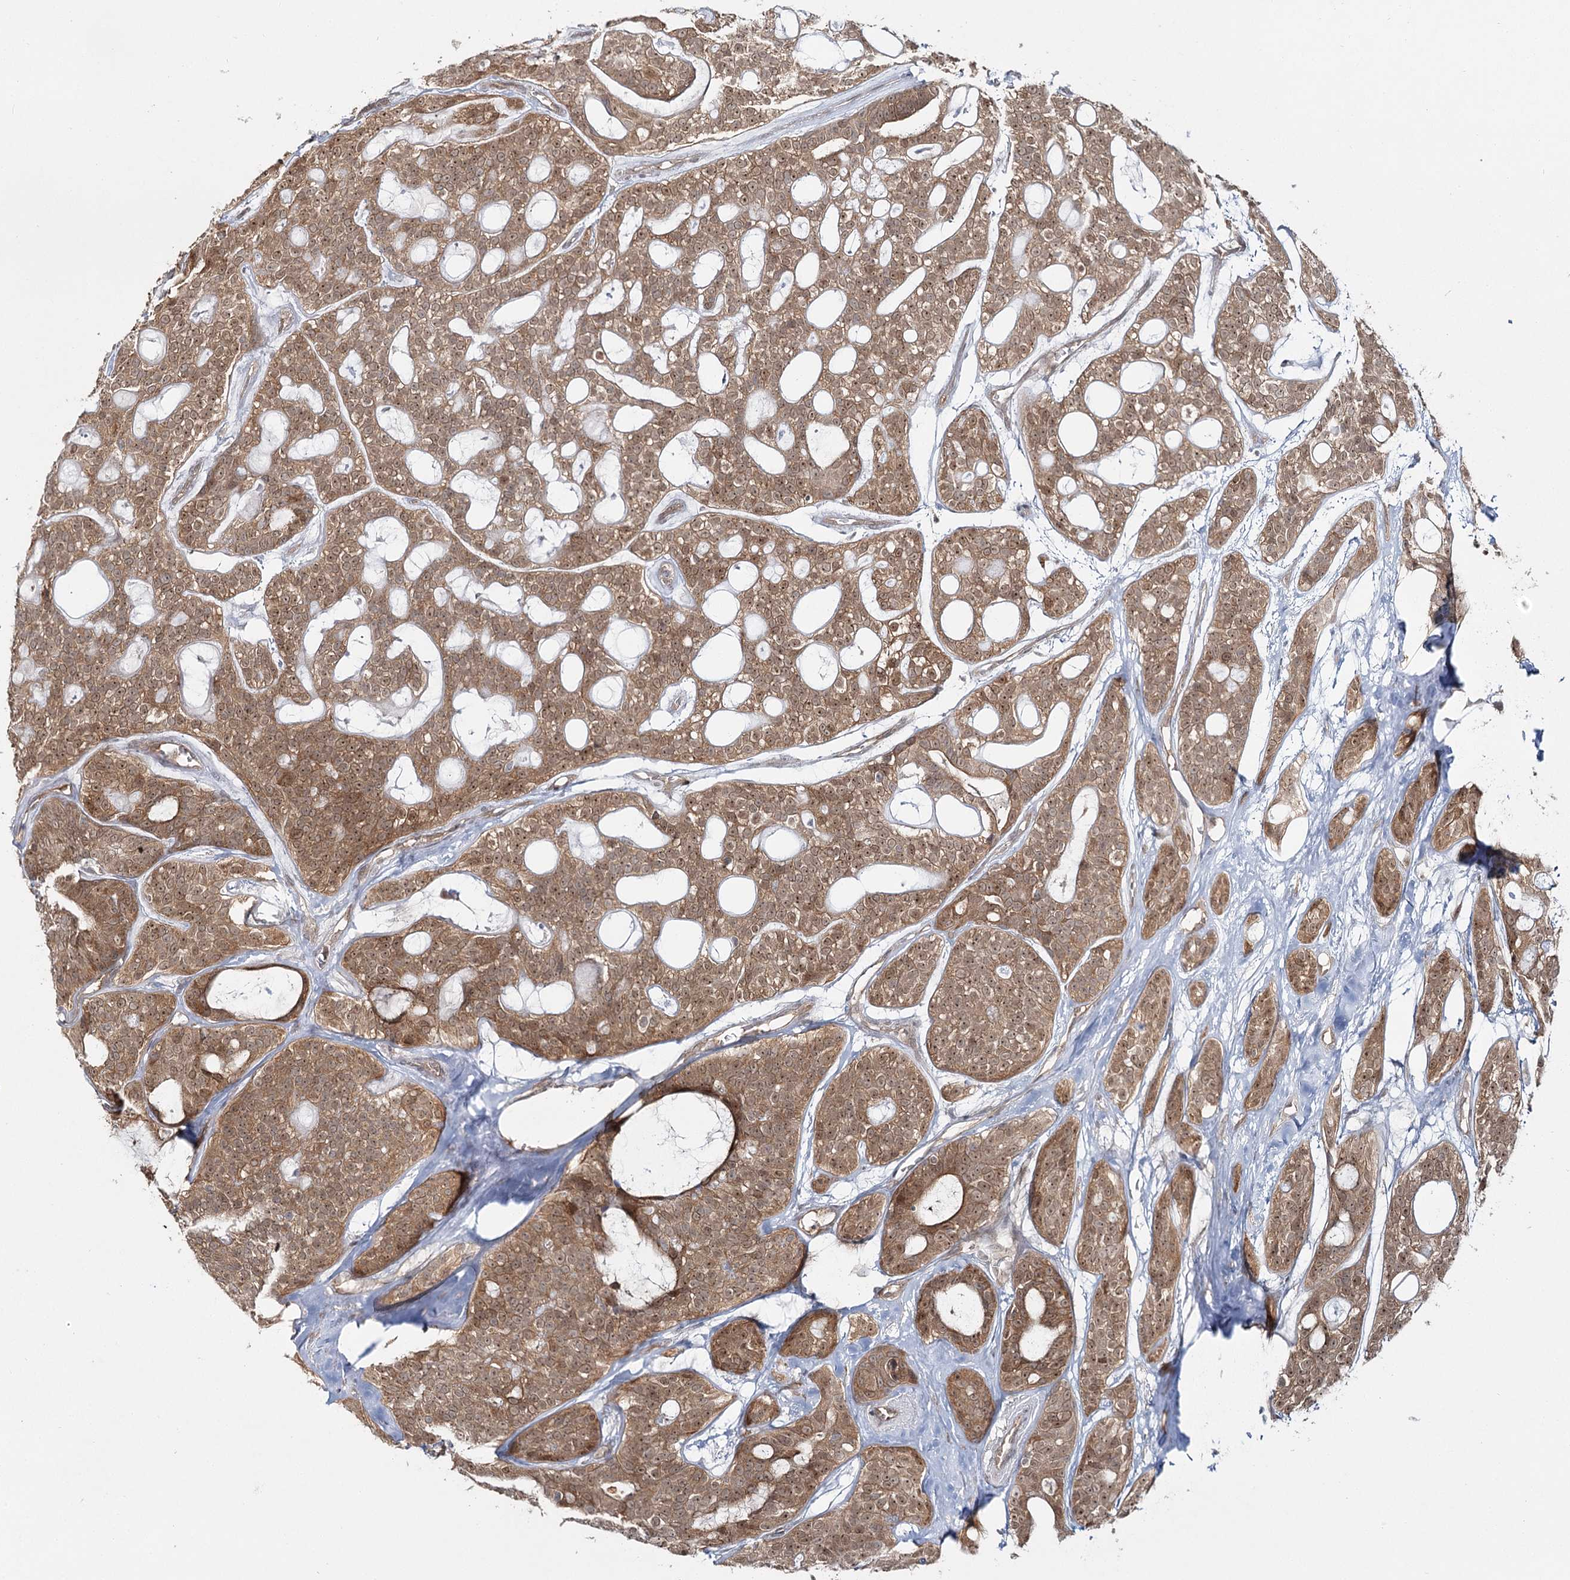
{"staining": {"intensity": "moderate", "quantity": ">75%", "location": "cytoplasmic/membranous,nuclear"}, "tissue": "head and neck cancer", "cell_type": "Tumor cells", "image_type": "cancer", "snomed": [{"axis": "morphology", "description": "Adenocarcinoma, NOS"}, {"axis": "topography", "description": "Head-Neck"}], "caption": "This is an image of immunohistochemistry staining of head and neck cancer (adenocarcinoma), which shows moderate expression in the cytoplasmic/membranous and nuclear of tumor cells.", "gene": "FAM120B", "patient": {"sex": "male", "age": 66}}